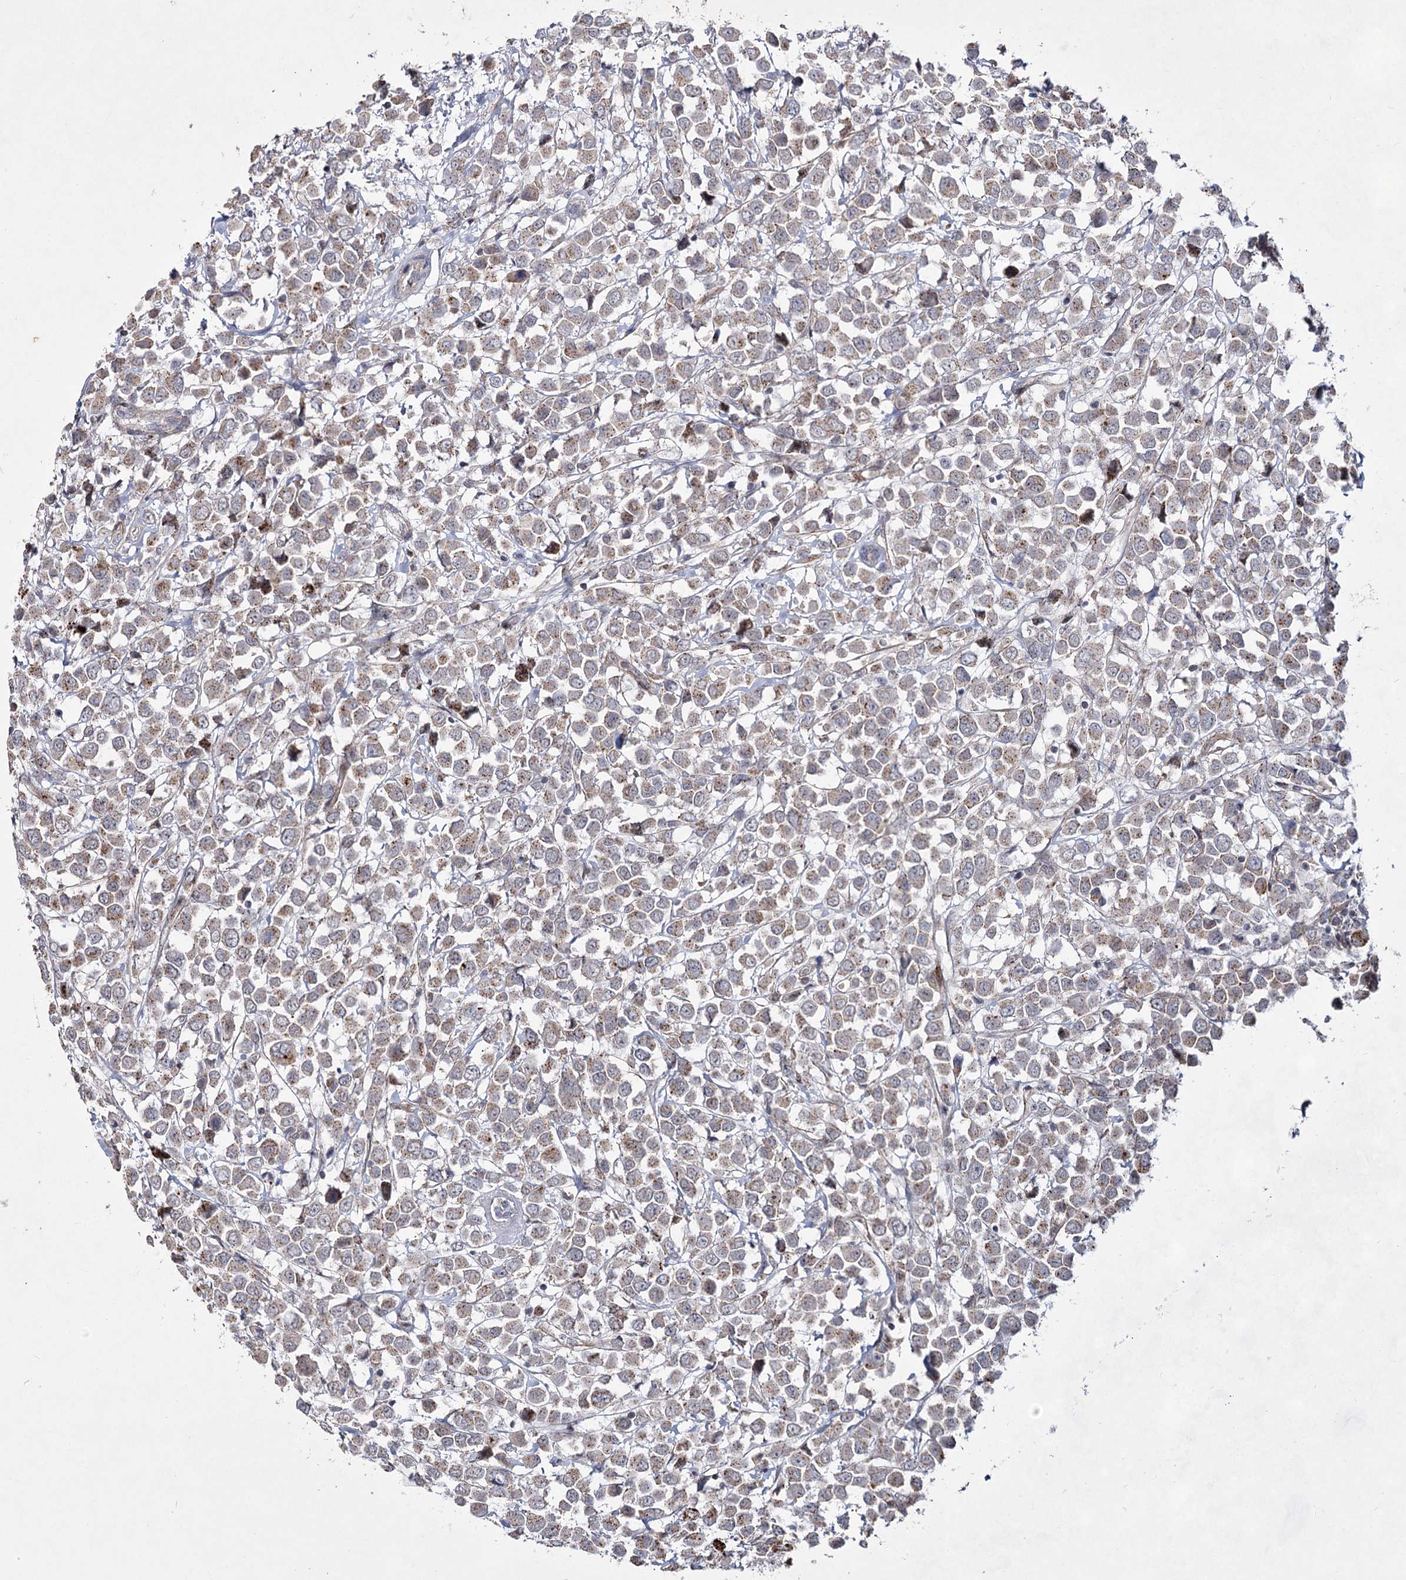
{"staining": {"intensity": "moderate", "quantity": ">75%", "location": "cytoplasmic/membranous"}, "tissue": "breast cancer", "cell_type": "Tumor cells", "image_type": "cancer", "snomed": [{"axis": "morphology", "description": "Duct carcinoma"}, {"axis": "topography", "description": "Breast"}], "caption": "The micrograph reveals staining of breast cancer (intraductal carcinoma), revealing moderate cytoplasmic/membranous protein staining (brown color) within tumor cells. The staining was performed using DAB (3,3'-diaminobenzidine), with brown indicating positive protein expression. Nuclei are stained blue with hematoxylin.", "gene": "ATL2", "patient": {"sex": "female", "age": 61}}